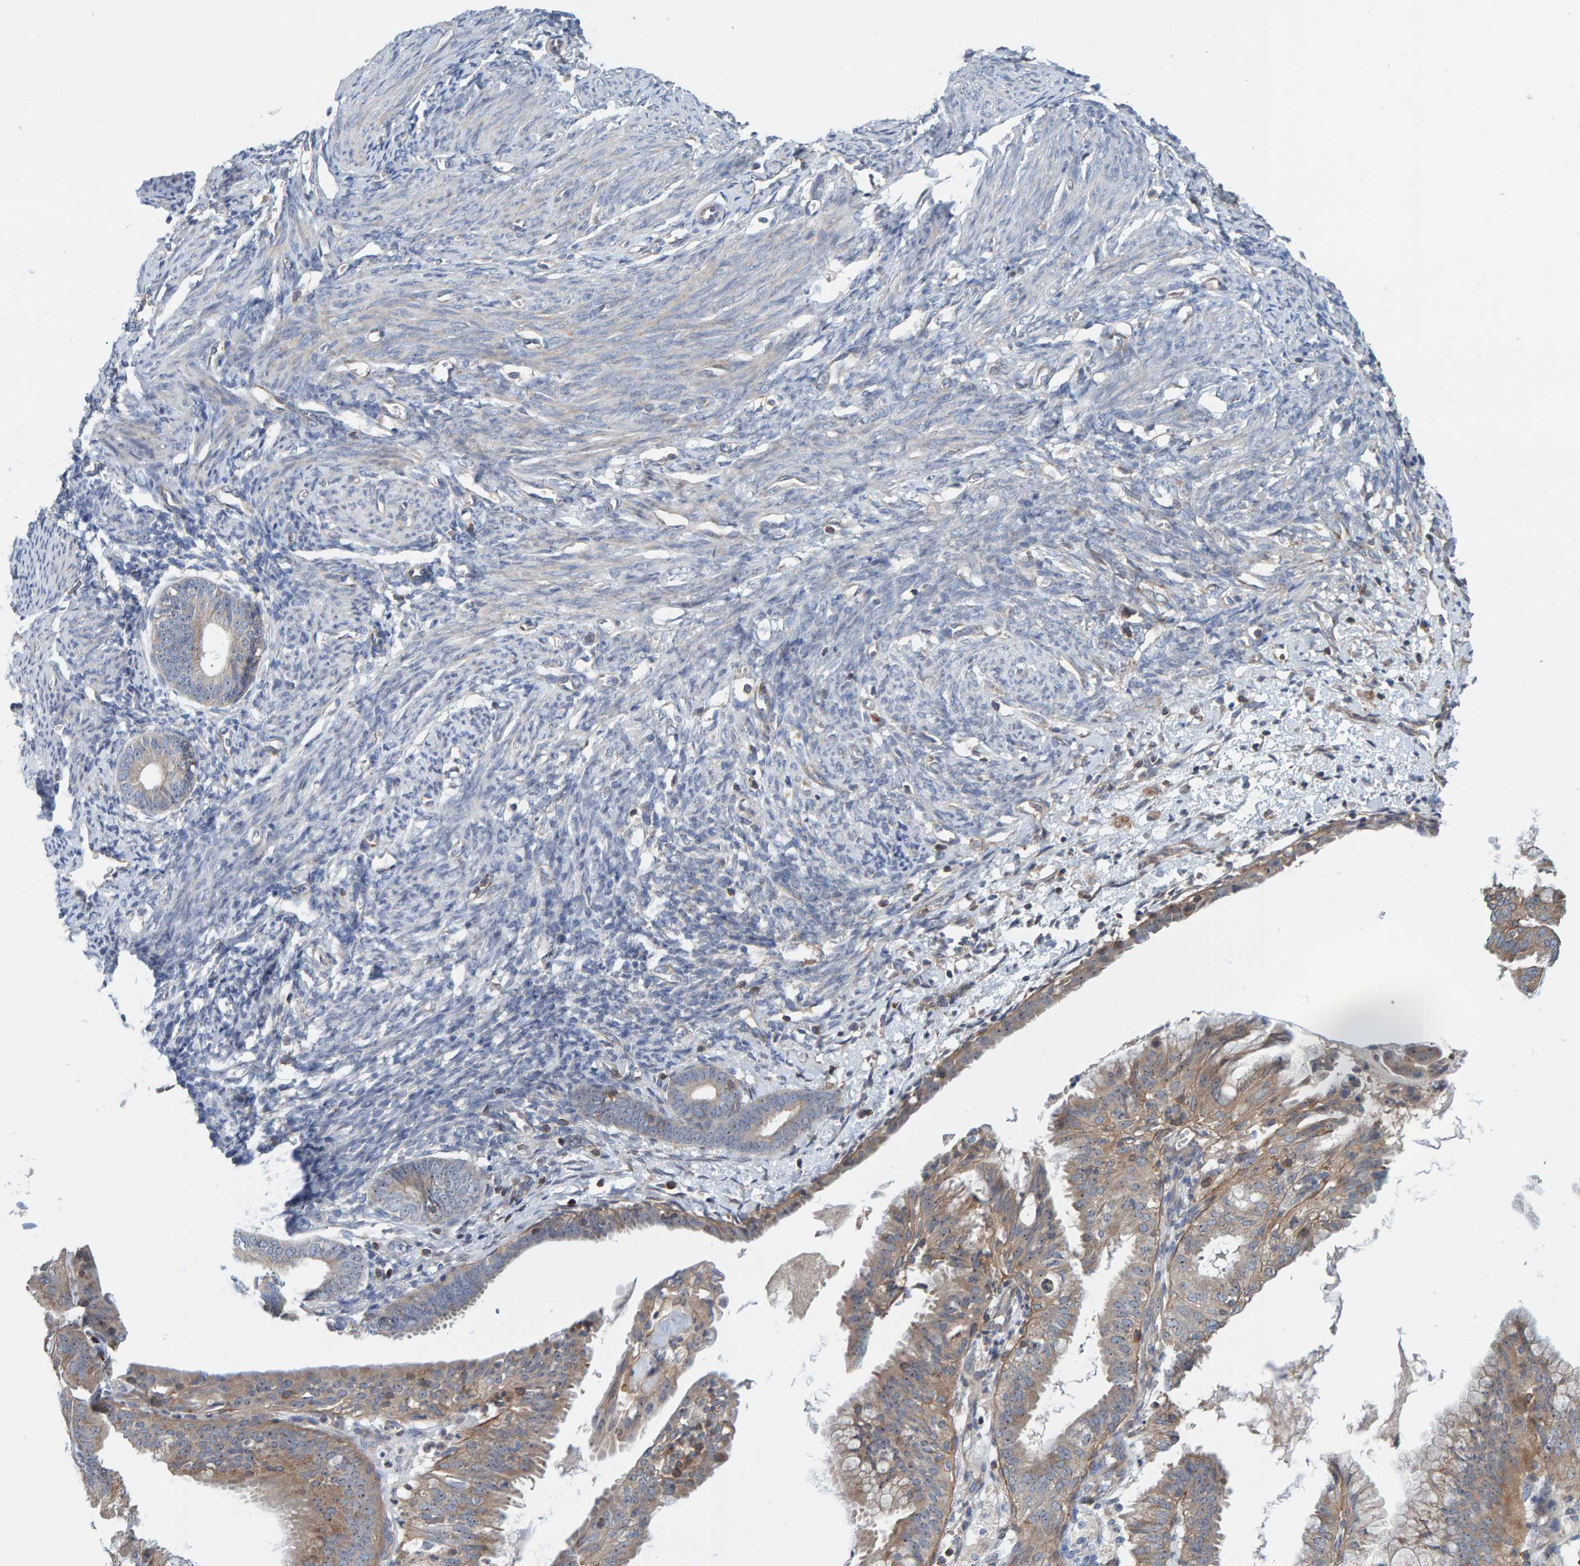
{"staining": {"intensity": "negative", "quantity": "none", "location": "none"}, "tissue": "endometrium", "cell_type": "Cells in endometrial stroma", "image_type": "normal", "snomed": [{"axis": "morphology", "description": "Normal tissue, NOS"}, {"axis": "morphology", "description": "Adenocarcinoma, NOS"}, {"axis": "topography", "description": "Endometrium"}], "caption": "High power microscopy image of an immunohistochemistry (IHC) photomicrograph of benign endometrium, revealing no significant staining in cells in endometrial stroma. (Immunohistochemistry (ihc), brightfield microscopy, high magnification).", "gene": "CCM2", "patient": {"sex": "female", "age": 57}}